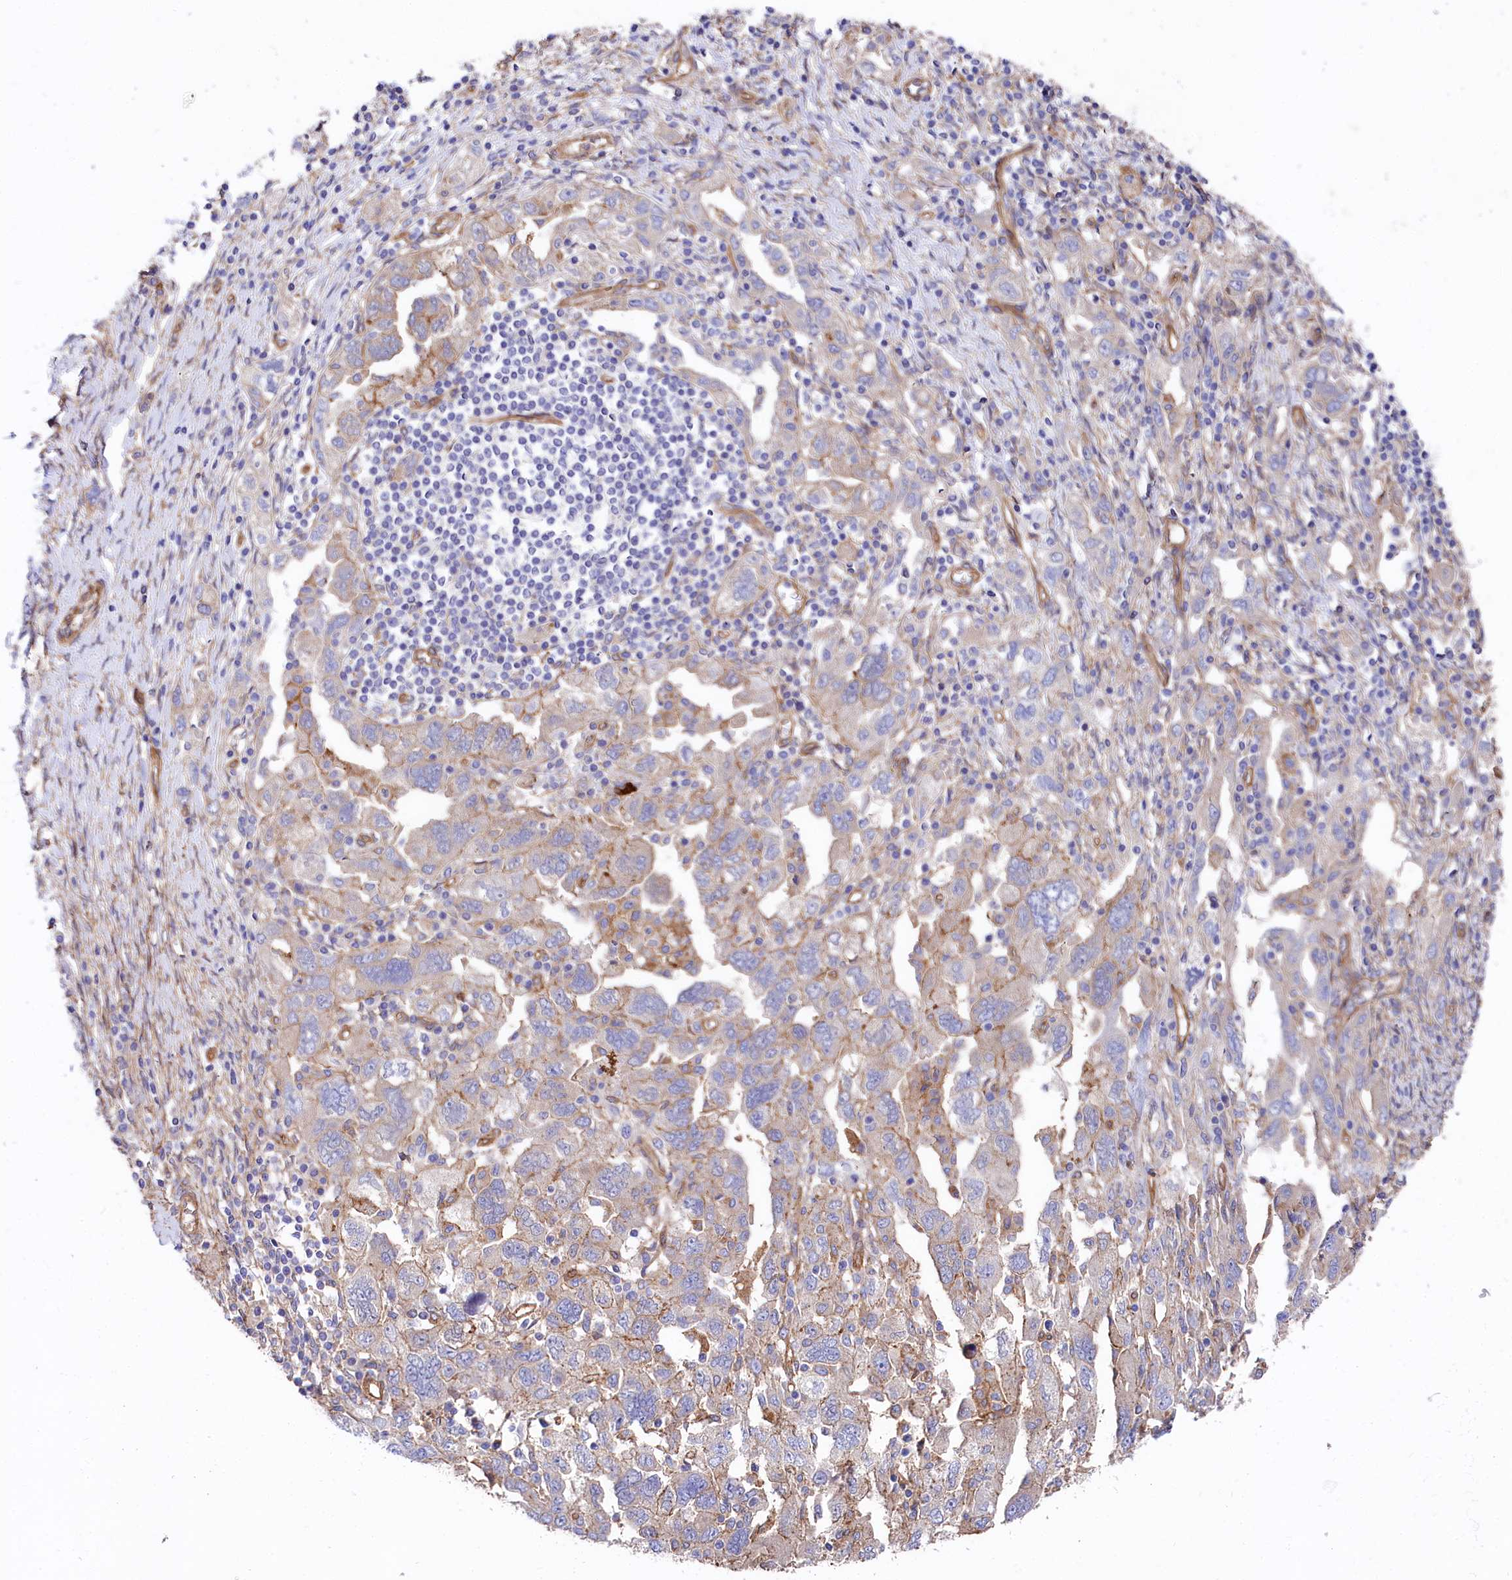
{"staining": {"intensity": "weak", "quantity": "<25%", "location": "cytoplasmic/membranous"}, "tissue": "ovarian cancer", "cell_type": "Tumor cells", "image_type": "cancer", "snomed": [{"axis": "morphology", "description": "Carcinoma, NOS"}, {"axis": "morphology", "description": "Cystadenocarcinoma, serous, NOS"}, {"axis": "topography", "description": "Ovary"}], "caption": "Histopathology image shows no significant protein positivity in tumor cells of ovarian cancer (serous cystadenocarcinoma). (DAB immunohistochemistry visualized using brightfield microscopy, high magnification).", "gene": "TNKS1BP1", "patient": {"sex": "female", "age": 69}}